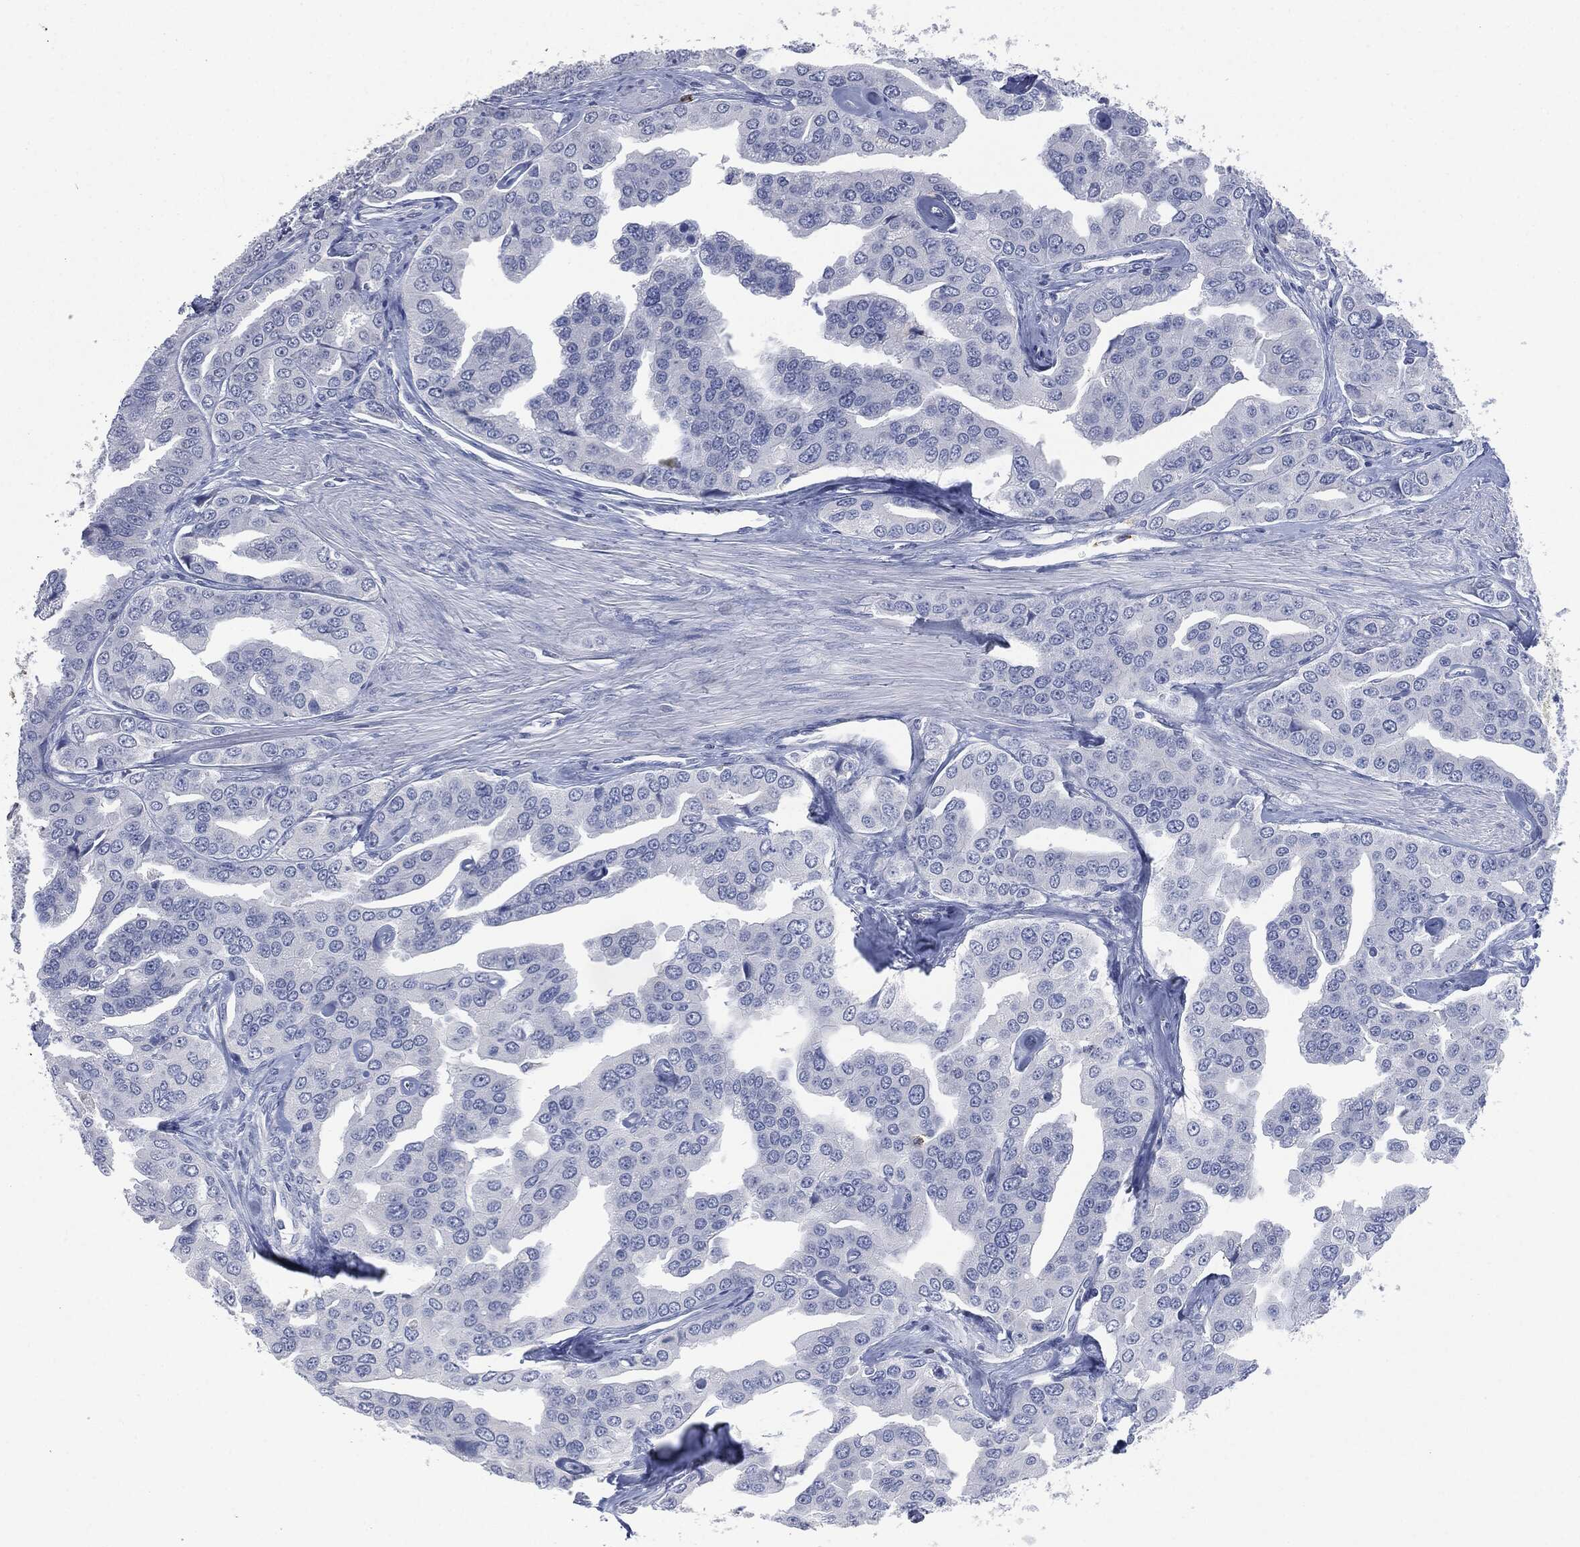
{"staining": {"intensity": "negative", "quantity": "none", "location": "none"}, "tissue": "prostate cancer", "cell_type": "Tumor cells", "image_type": "cancer", "snomed": [{"axis": "morphology", "description": "Adenocarcinoma, NOS"}, {"axis": "topography", "description": "Prostate and seminal vesicle, NOS"}, {"axis": "topography", "description": "Prostate"}], "caption": "Immunohistochemistry (IHC) of prostate cancer (adenocarcinoma) displays no positivity in tumor cells. Nuclei are stained in blue.", "gene": "CEACAM8", "patient": {"sex": "male", "age": 69}}